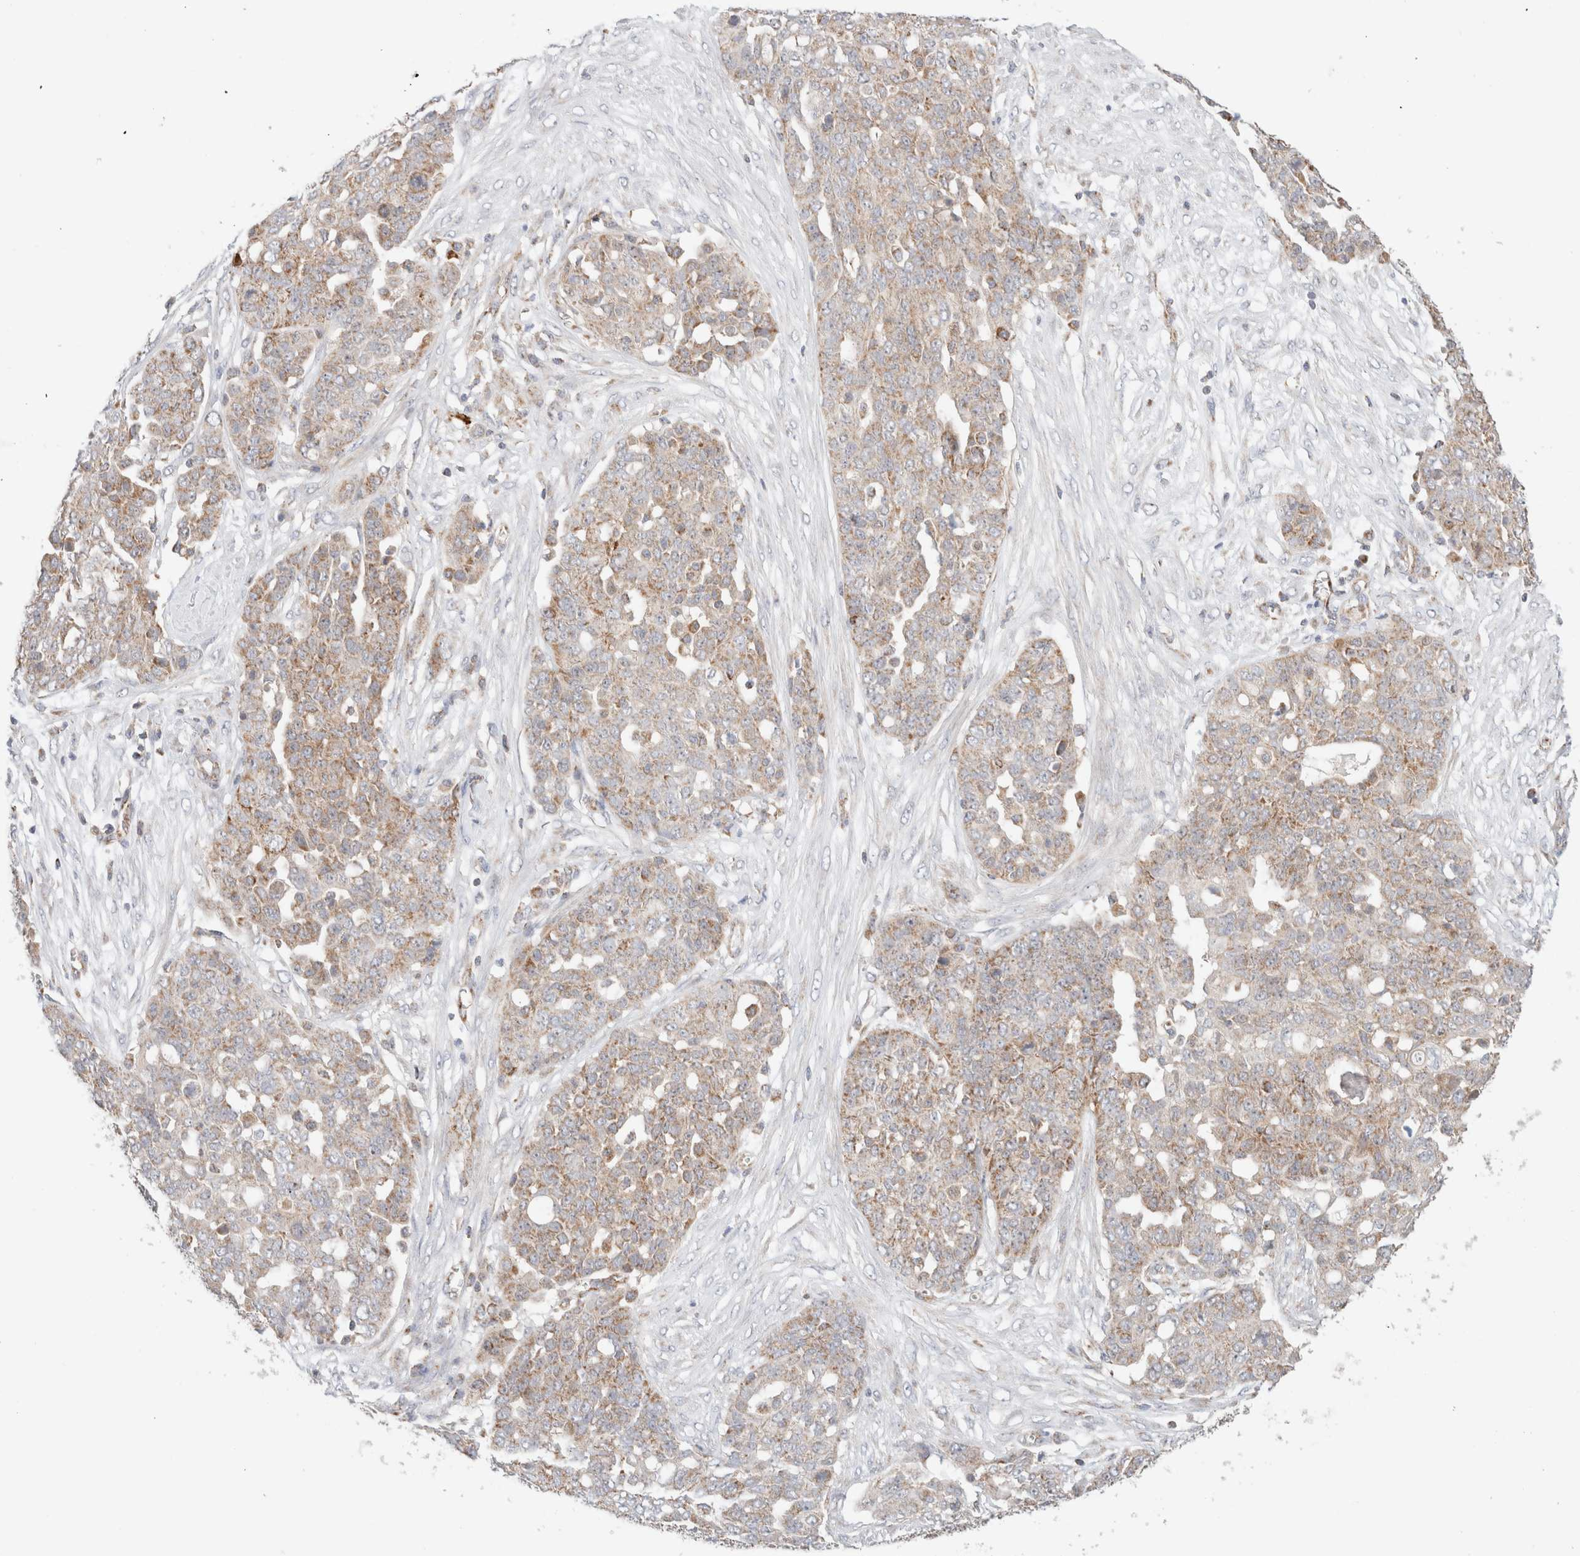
{"staining": {"intensity": "weak", "quantity": ">75%", "location": "cytoplasmic/membranous"}, "tissue": "ovarian cancer", "cell_type": "Tumor cells", "image_type": "cancer", "snomed": [{"axis": "morphology", "description": "Cystadenocarcinoma, serous, NOS"}, {"axis": "topography", "description": "Soft tissue"}, {"axis": "topography", "description": "Ovary"}], "caption": "Immunohistochemistry (DAB (3,3'-diaminobenzidine)) staining of ovarian cancer shows weak cytoplasmic/membranous protein expression in approximately >75% of tumor cells.", "gene": "MRM3", "patient": {"sex": "female", "age": 57}}